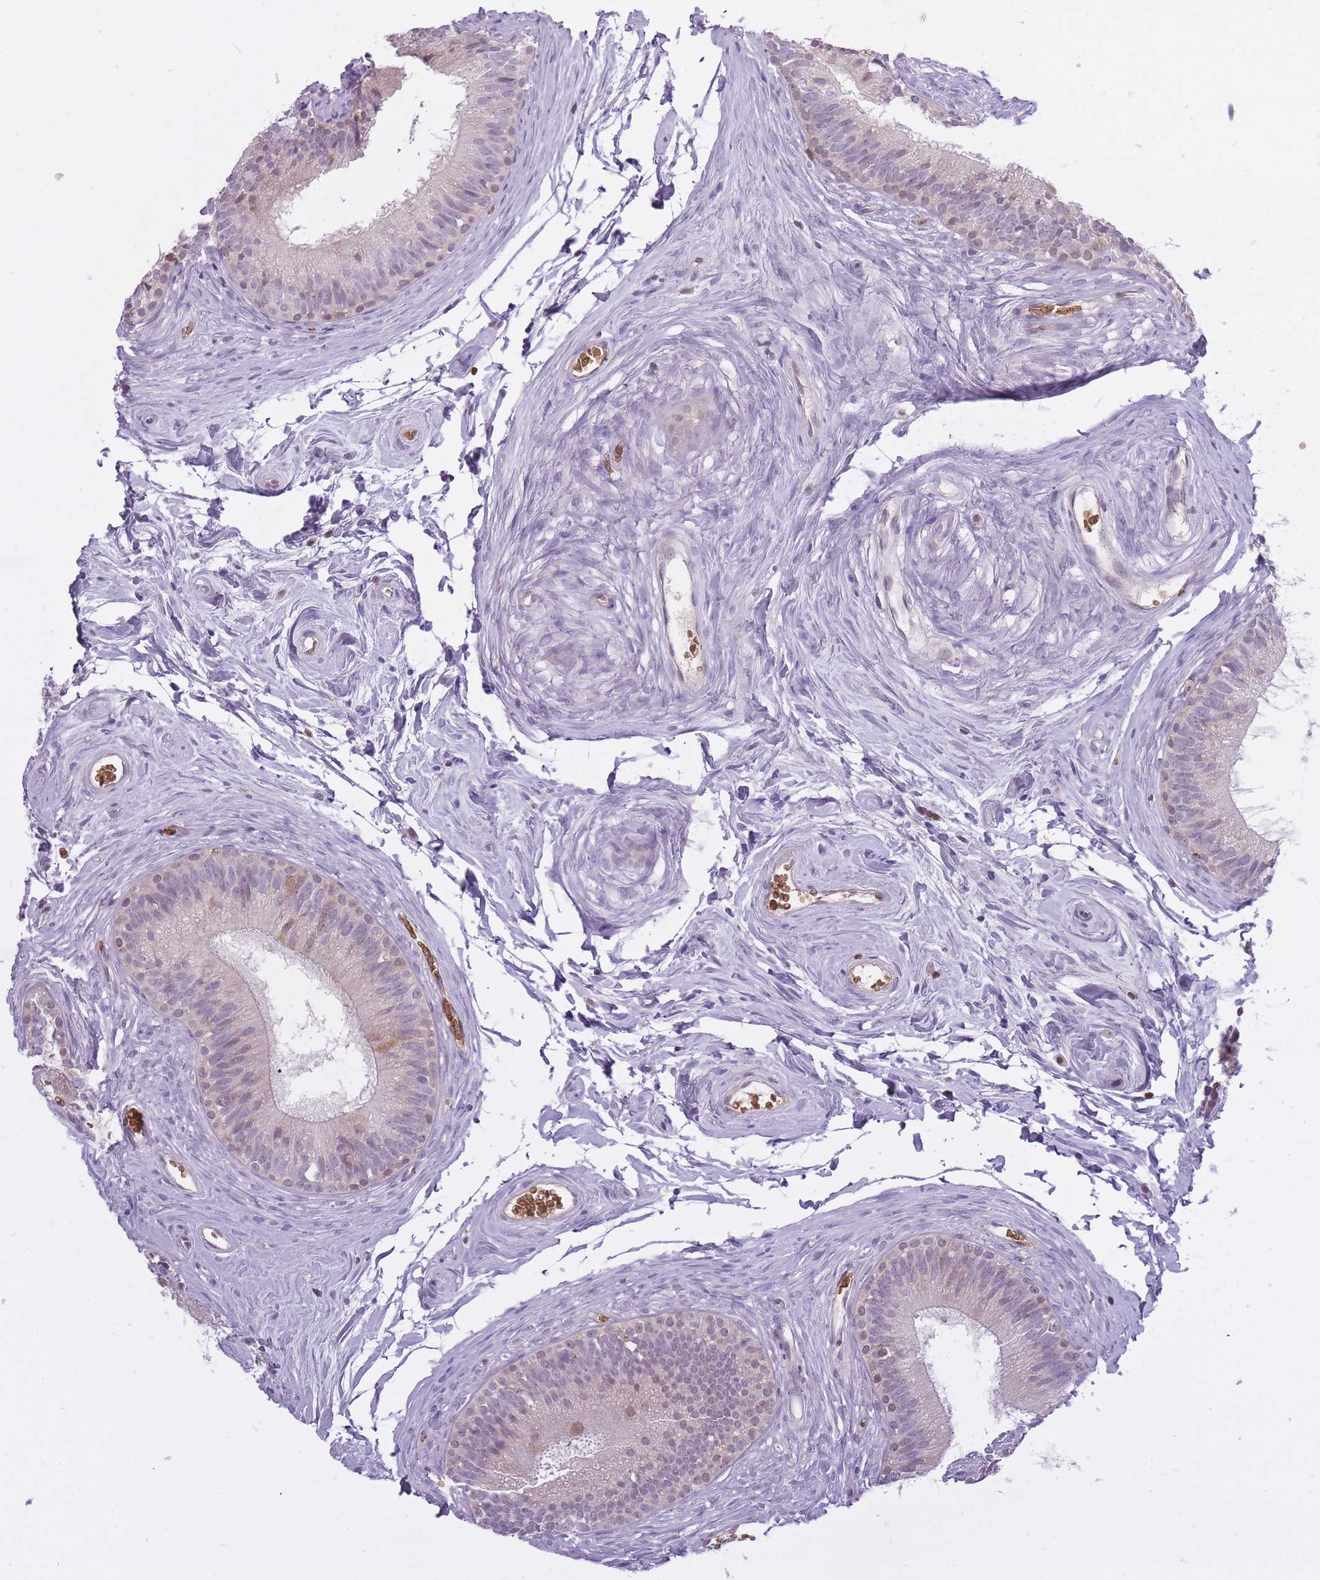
{"staining": {"intensity": "moderate", "quantity": "<25%", "location": "nuclear"}, "tissue": "epididymis", "cell_type": "Glandular cells", "image_type": "normal", "snomed": [{"axis": "morphology", "description": "Normal tissue, NOS"}, {"axis": "topography", "description": "Epididymis"}], "caption": "Immunohistochemical staining of benign epididymis demonstrates moderate nuclear protein expression in approximately <25% of glandular cells. (Stains: DAB (3,3'-diaminobenzidine) in brown, nuclei in blue, Microscopy: brightfield microscopy at high magnification).", "gene": "CXorf38", "patient": {"sex": "male", "age": 33}}